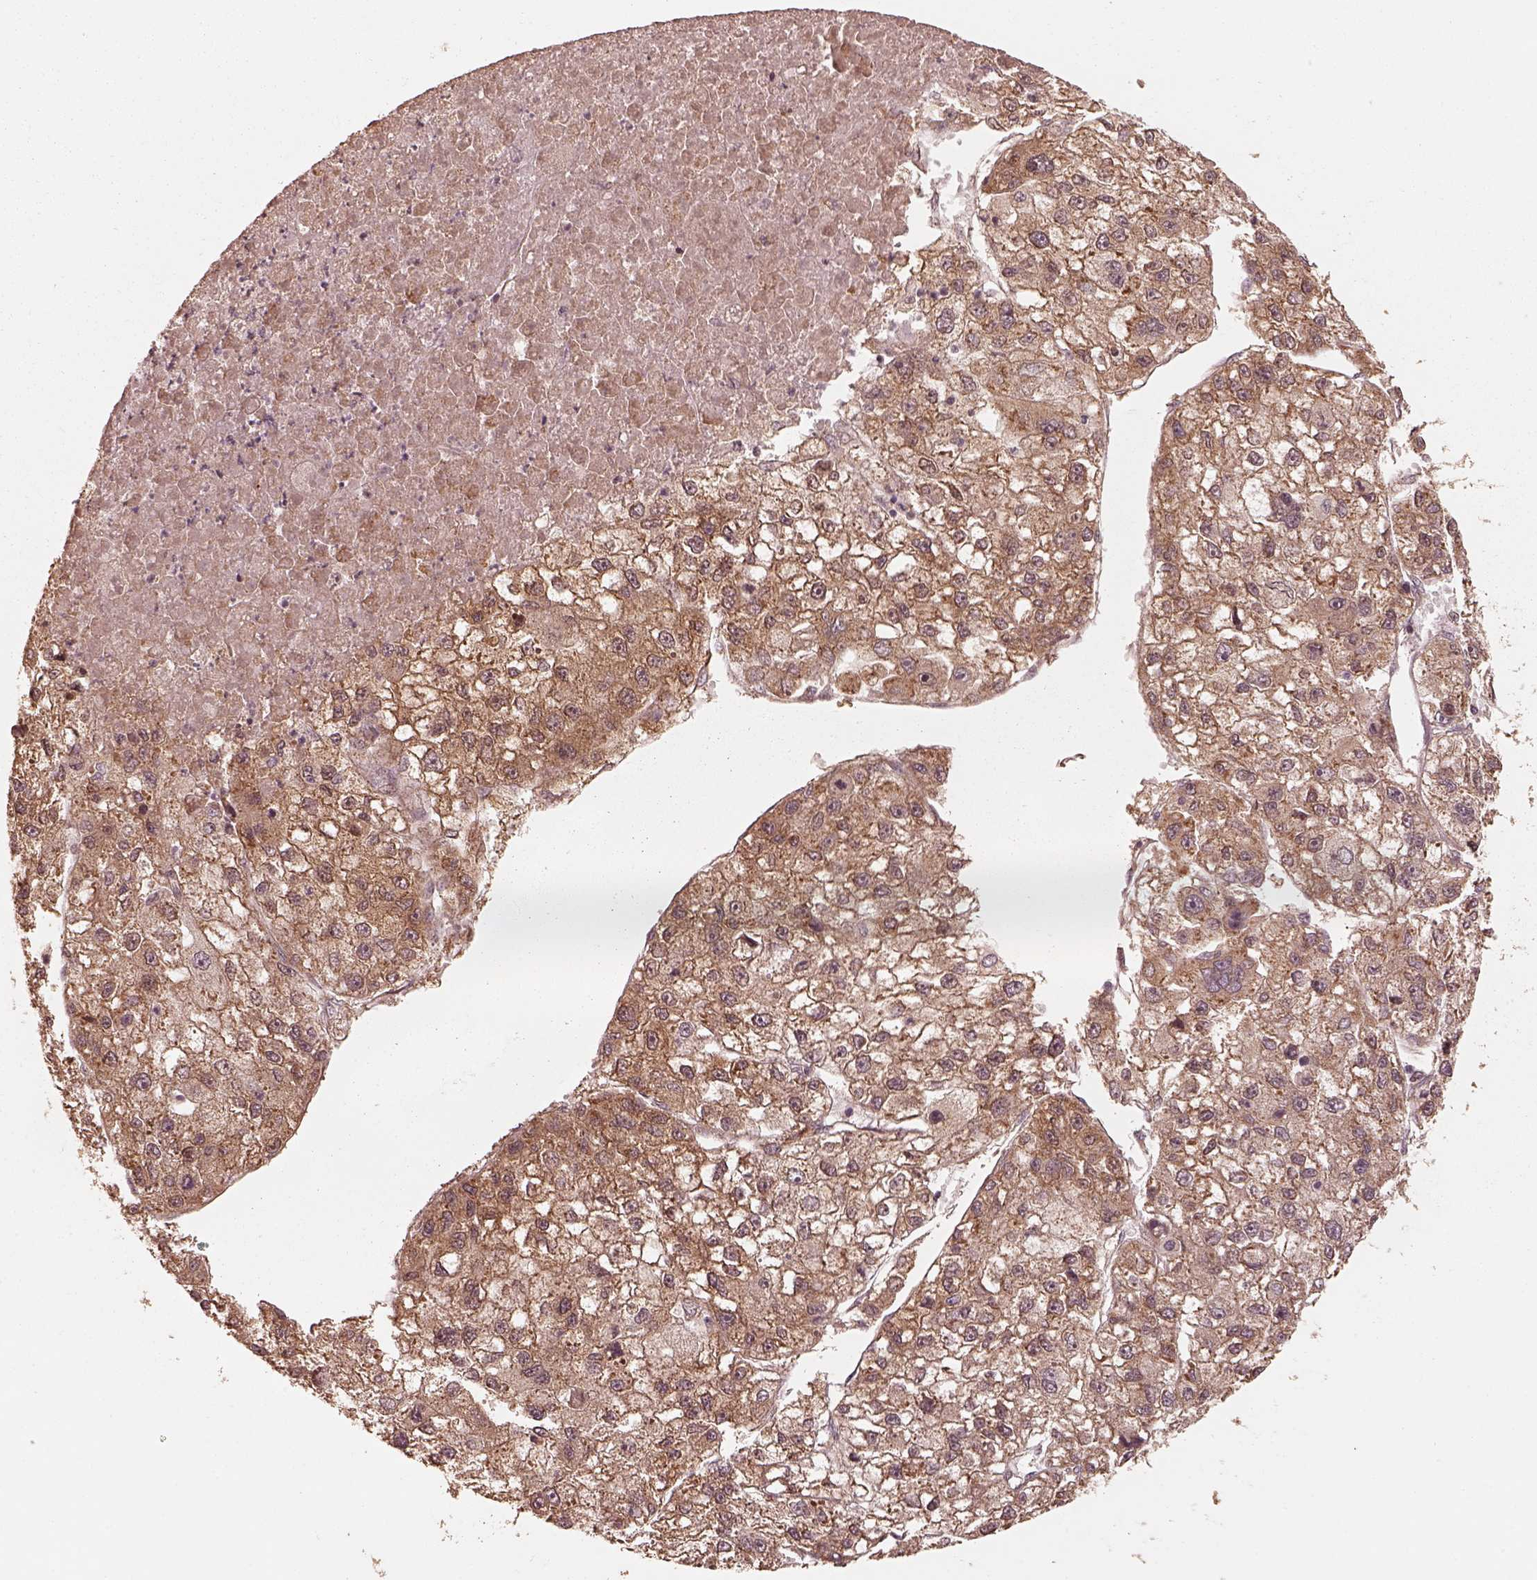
{"staining": {"intensity": "moderate", "quantity": ">75%", "location": "cytoplasmic/membranous"}, "tissue": "liver cancer", "cell_type": "Tumor cells", "image_type": "cancer", "snomed": [{"axis": "morphology", "description": "Carcinoma, Hepatocellular, NOS"}, {"axis": "topography", "description": "Liver"}], "caption": "This photomicrograph displays immunohistochemistry (IHC) staining of hepatocellular carcinoma (liver), with medium moderate cytoplasmic/membranous staining in approximately >75% of tumor cells.", "gene": "DNAJC25", "patient": {"sex": "male", "age": 56}}